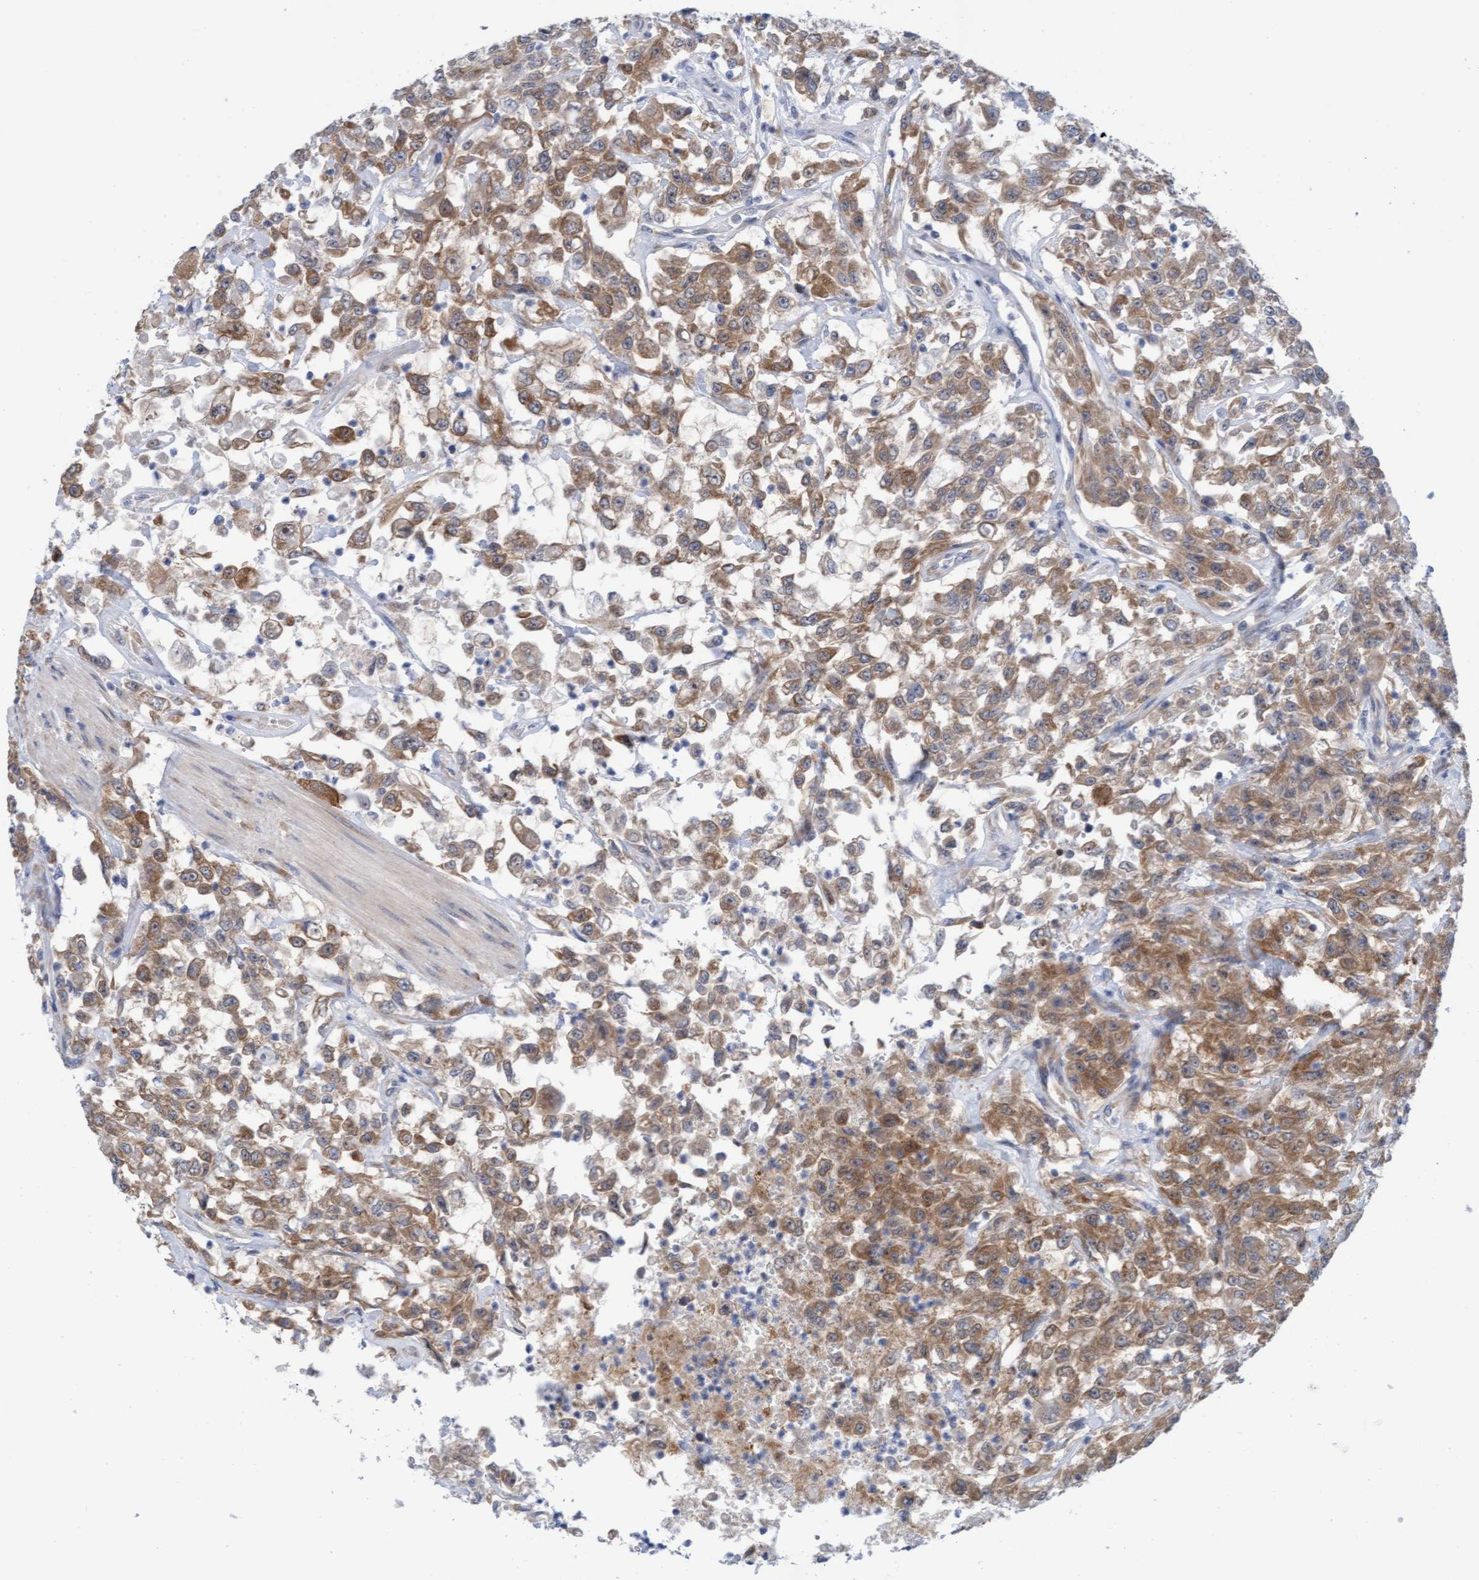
{"staining": {"intensity": "moderate", "quantity": ">75%", "location": "cytoplasmic/membranous"}, "tissue": "urothelial cancer", "cell_type": "Tumor cells", "image_type": "cancer", "snomed": [{"axis": "morphology", "description": "Urothelial carcinoma, High grade"}, {"axis": "topography", "description": "Urinary bladder"}], "caption": "Brown immunohistochemical staining in urothelial cancer displays moderate cytoplasmic/membranous positivity in approximately >75% of tumor cells.", "gene": "AMZ2", "patient": {"sex": "male", "age": 46}}